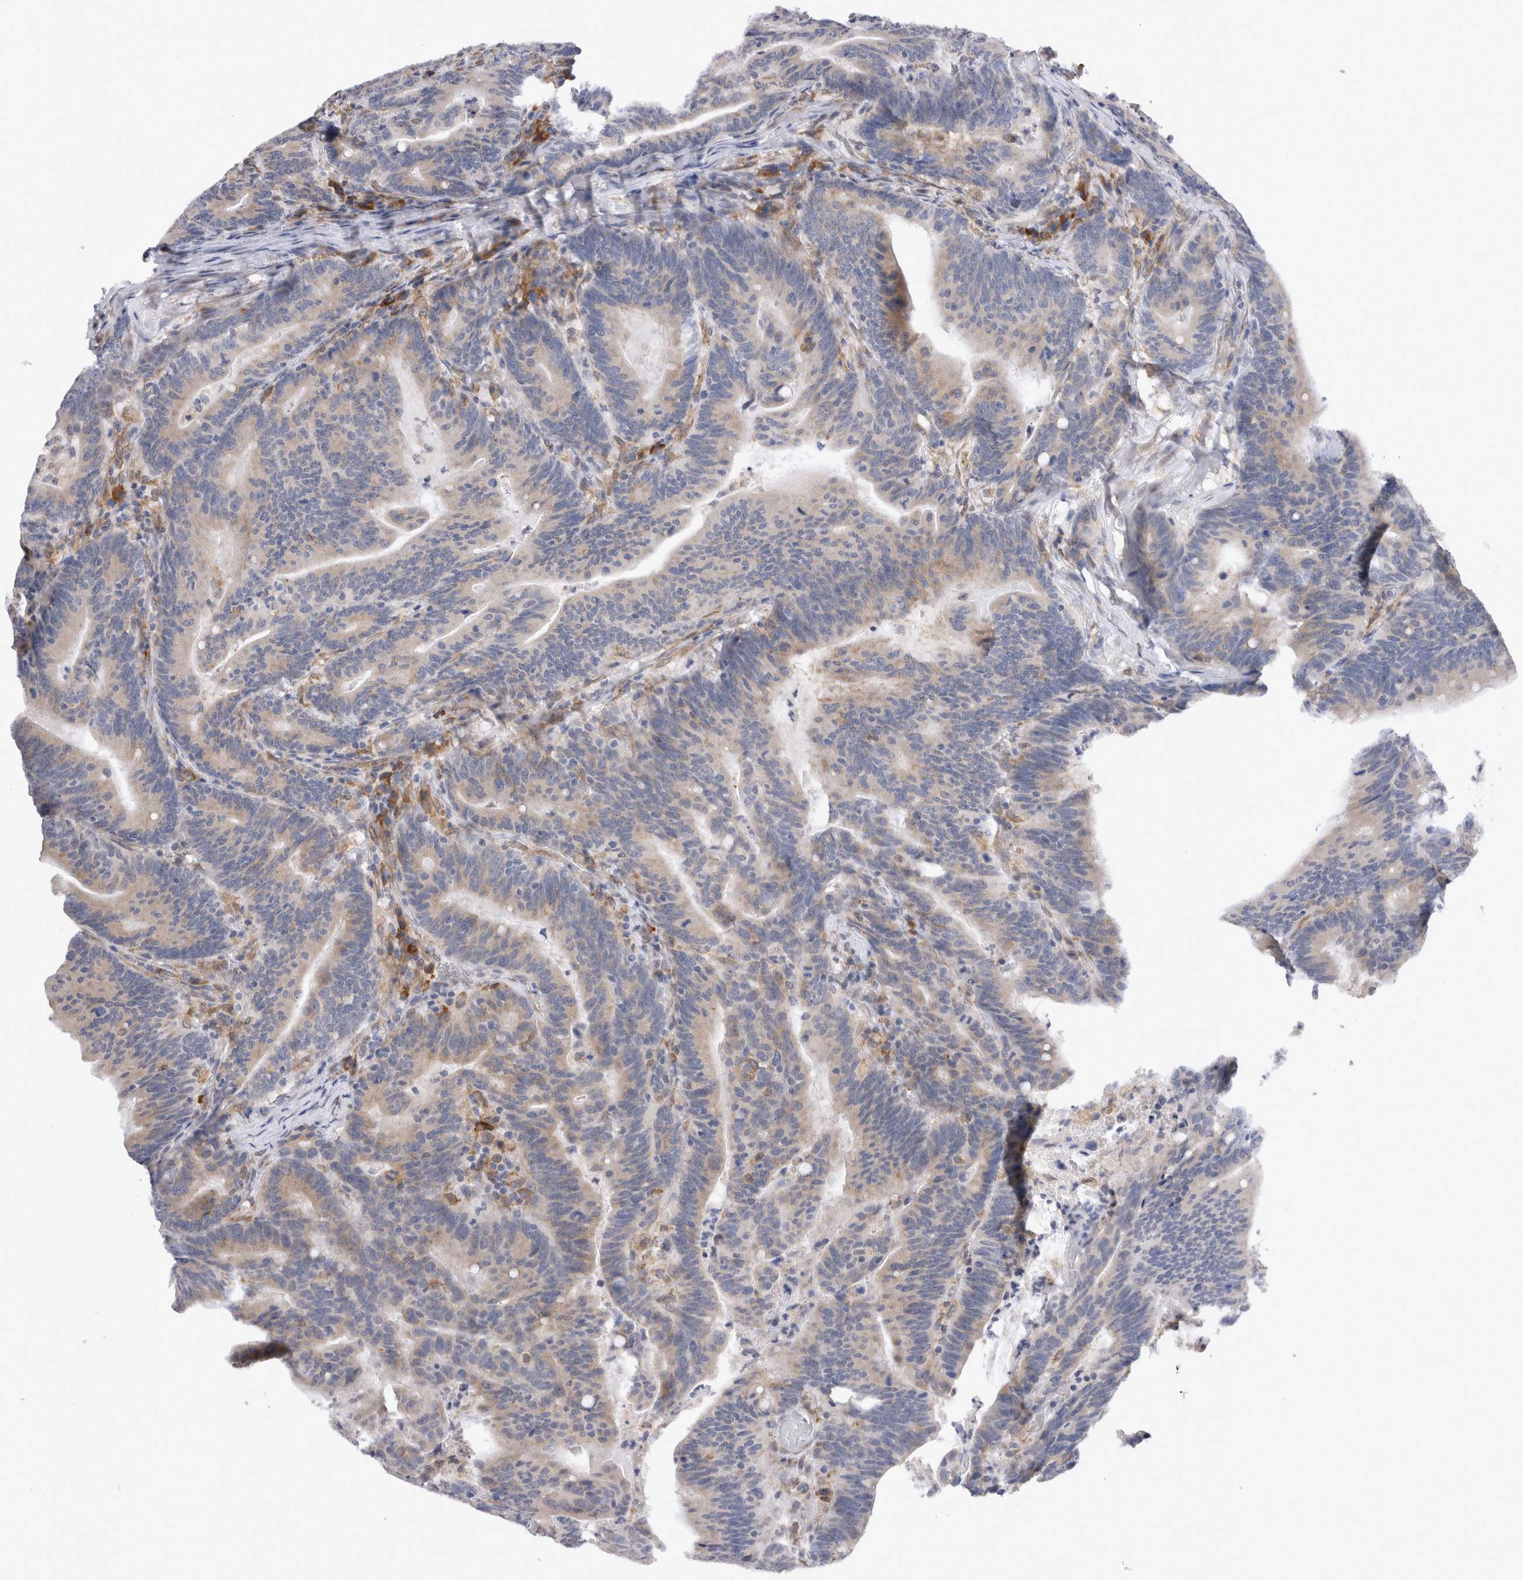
{"staining": {"intensity": "weak", "quantity": "<25%", "location": "cytoplasmic/membranous"}, "tissue": "colorectal cancer", "cell_type": "Tumor cells", "image_type": "cancer", "snomed": [{"axis": "morphology", "description": "Adenocarcinoma, NOS"}, {"axis": "topography", "description": "Colon"}], "caption": "This is an immunohistochemistry (IHC) histopathology image of human adenocarcinoma (colorectal). There is no positivity in tumor cells.", "gene": "VCPIP1", "patient": {"sex": "female", "age": 66}}